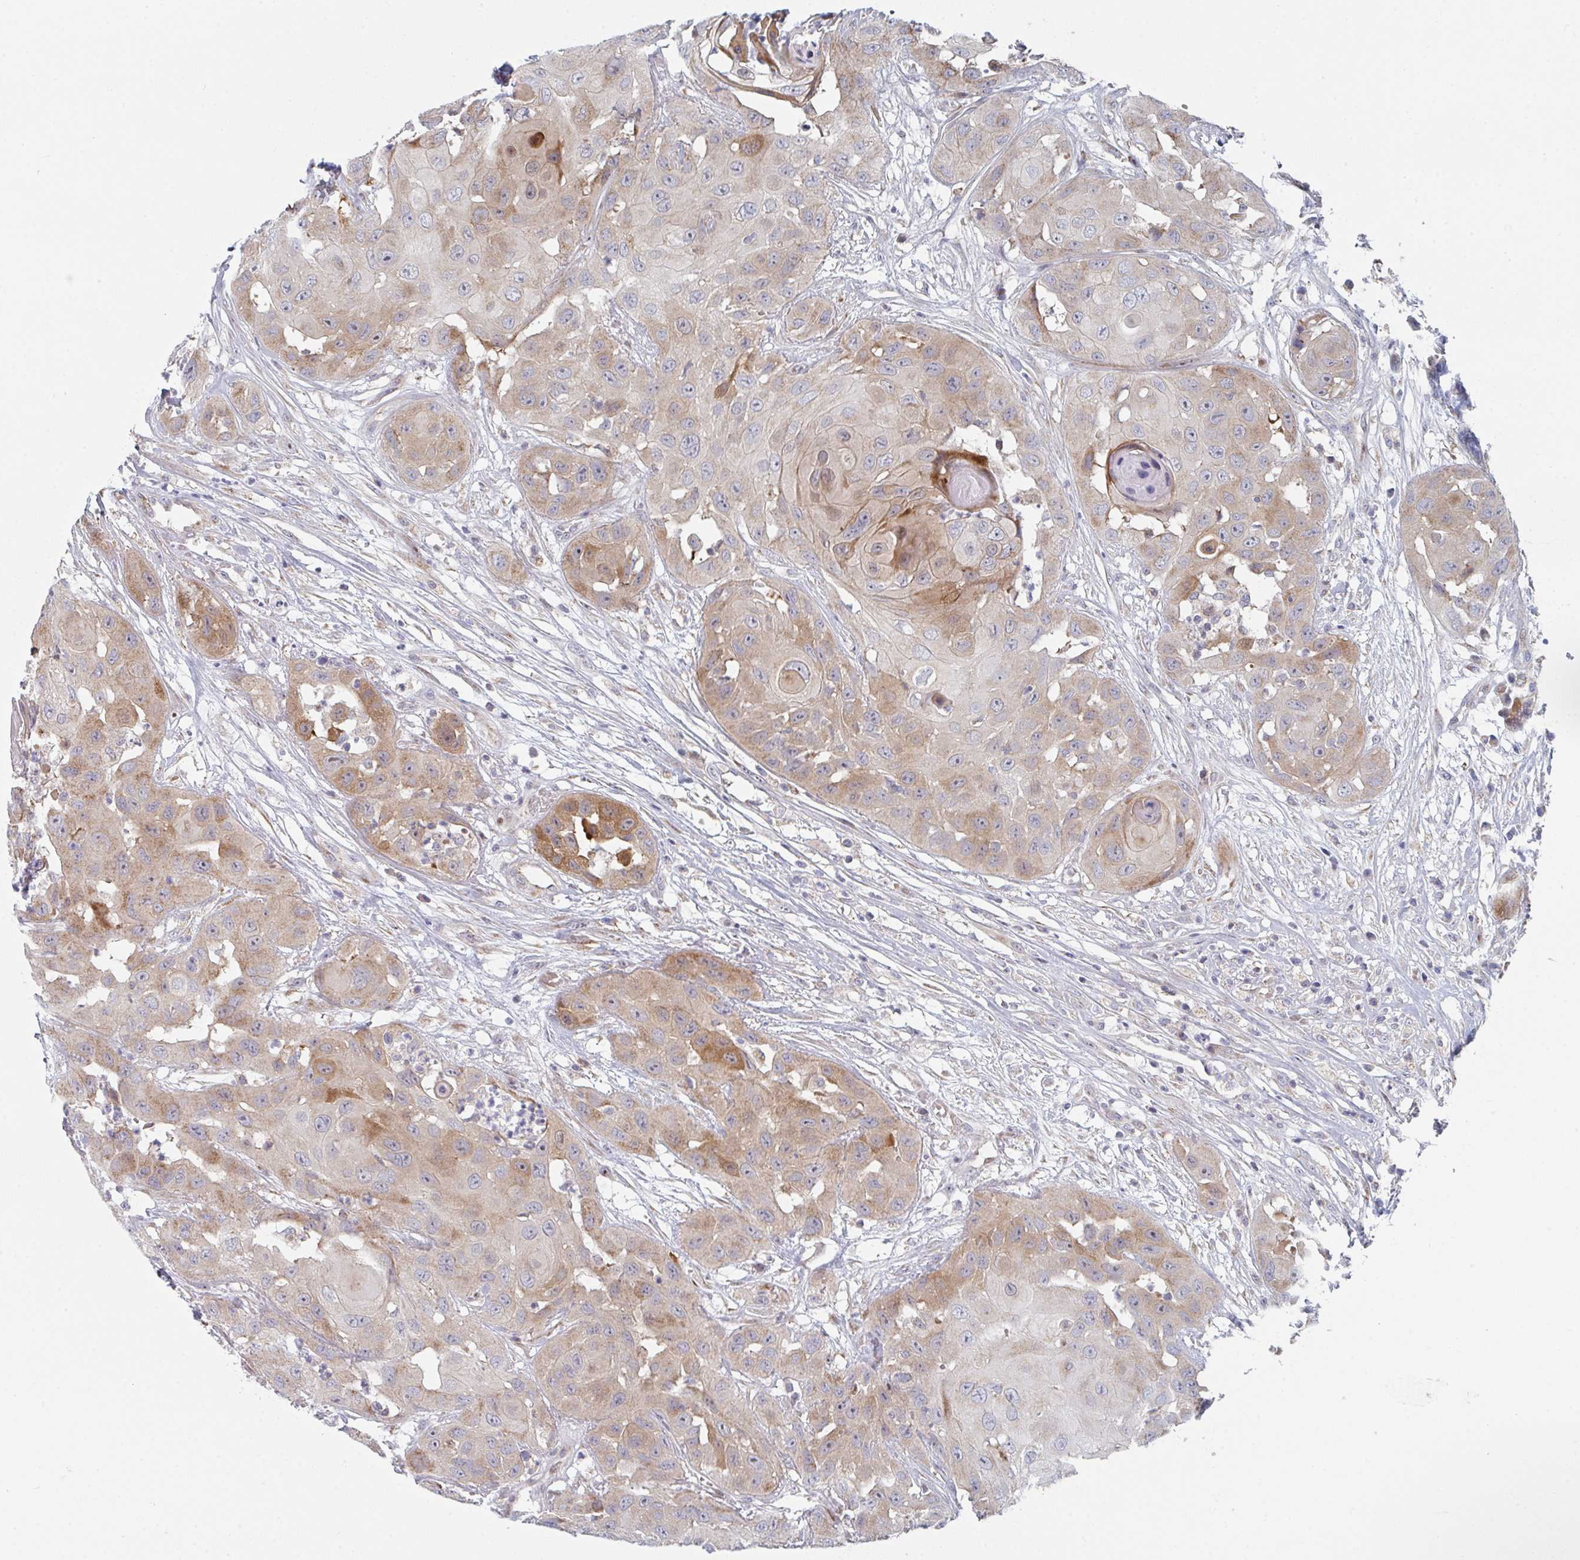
{"staining": {"intensity": "moderate", "quantity": "25%-75%", "location": "cytoplasmic/membranous"}, "tissue": "head and neck cancer", "cell_type": "Tumor cells", "image_type": "cancer", "snomed": [{"axis": "morphology", "description": "Squamous cell carcinoma, NOS"}, {"axis": "topography", "description": "Head-Neck"}], "caption": "This is an image of immunohistochemistry staining of head and neck cancer, which shows moderate expression in the cytoplasmic/membranous of tumor cells.", "gene": "ZNF644", "patient": {"sex": "male", "age": 83}}